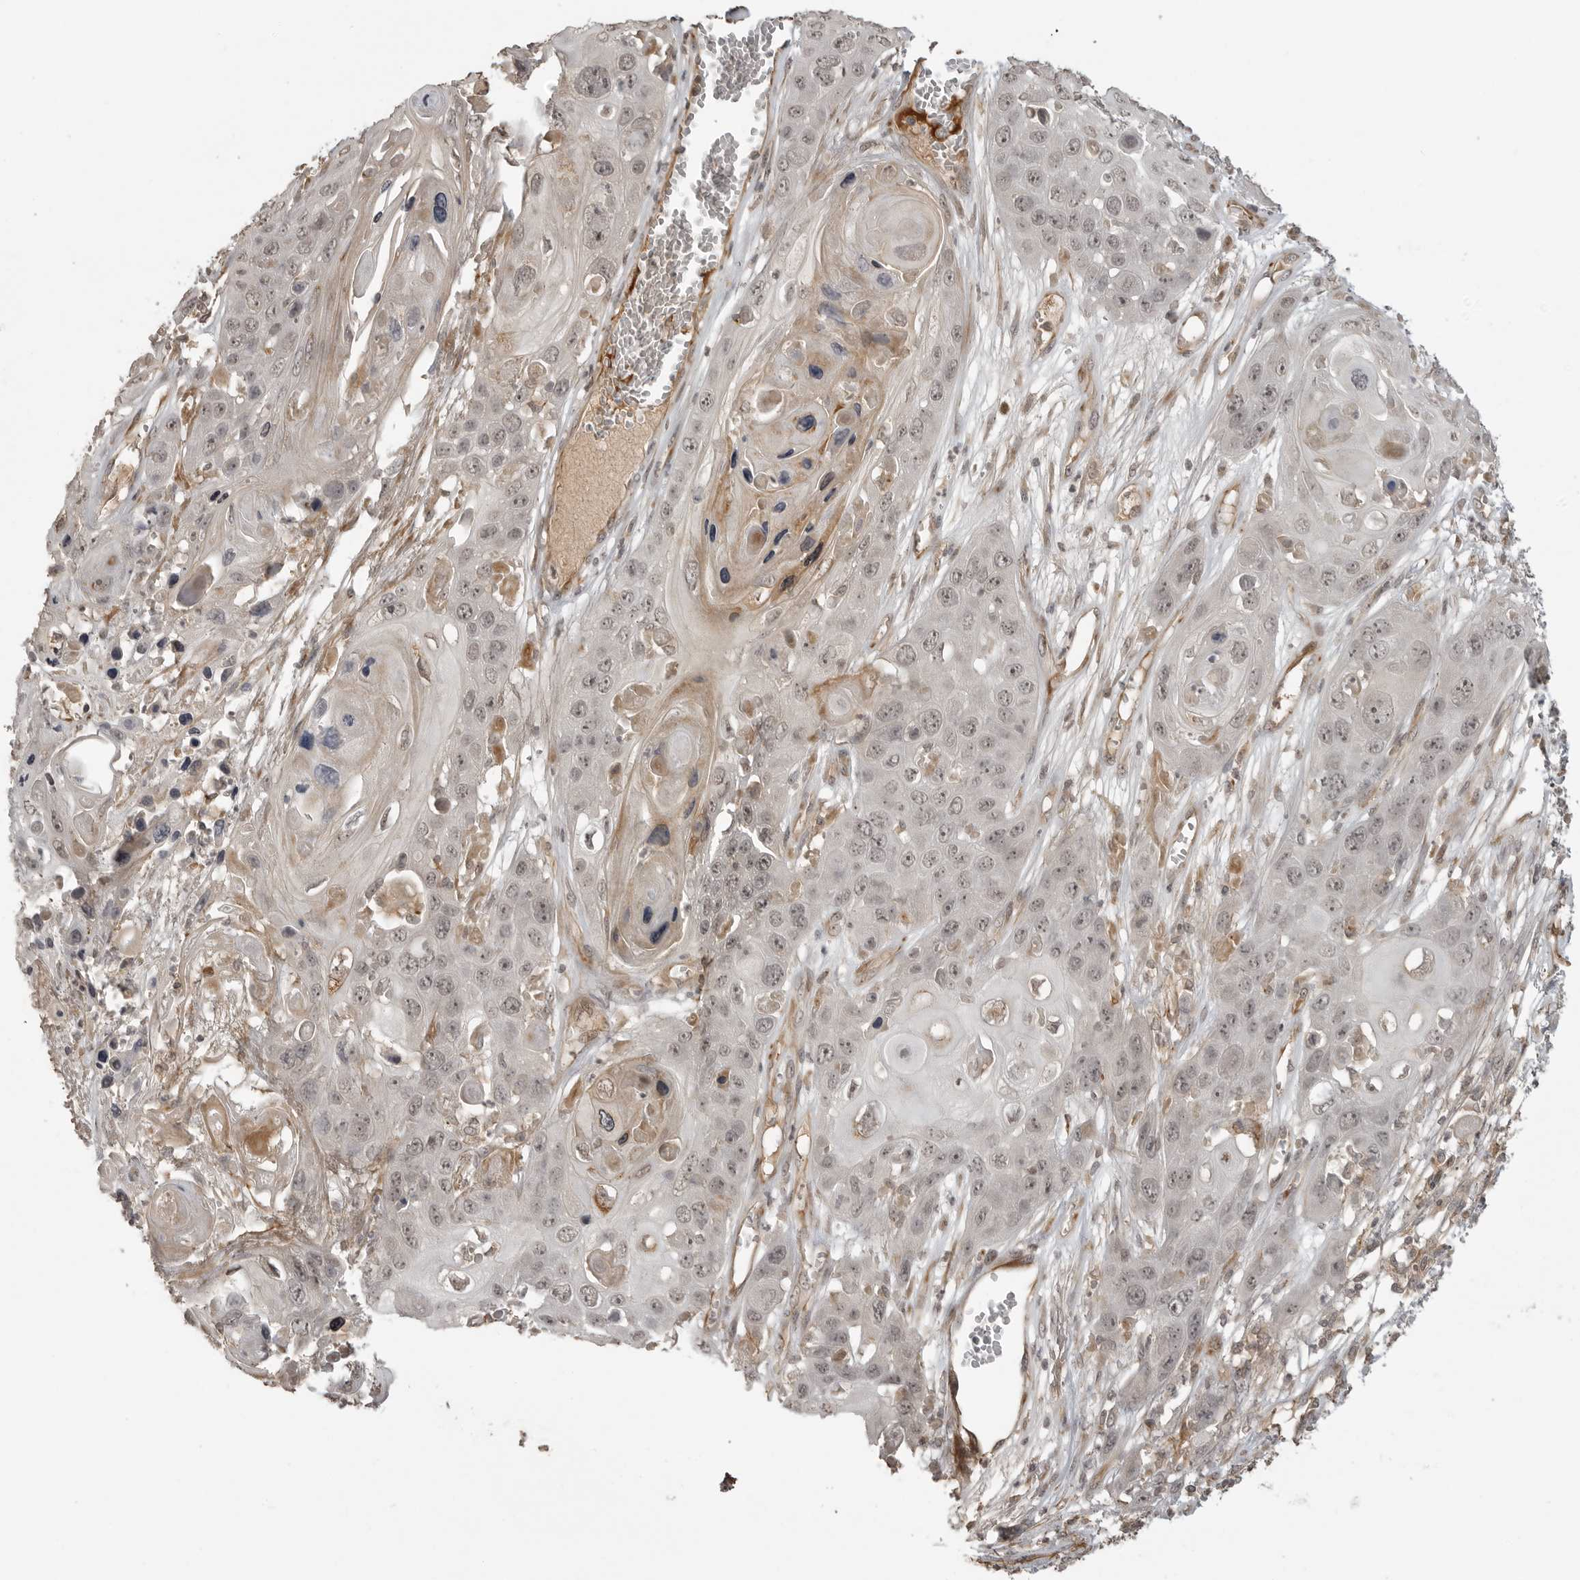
{"staining": {"intensity": "weak", "quantity": "25%-75%", "location": "nuclear"}, "tissue": "skin cancer", "cell_type": "Tumor cells", "image_type": "cancer", "snomed": [{"axis": "morphology", "description": "Squamous cell carcinoma, NOS"}, {"axis": "topography", "description": "Skin"}], "caption": "Protein staining by immunohistochemistry displays weak nuclear positivity in approximately 25%-75% of tumor cells in skin squamous cell carcinoma.", "gene": "SMG8", "patient": {"sex": "male", "age": 55}}